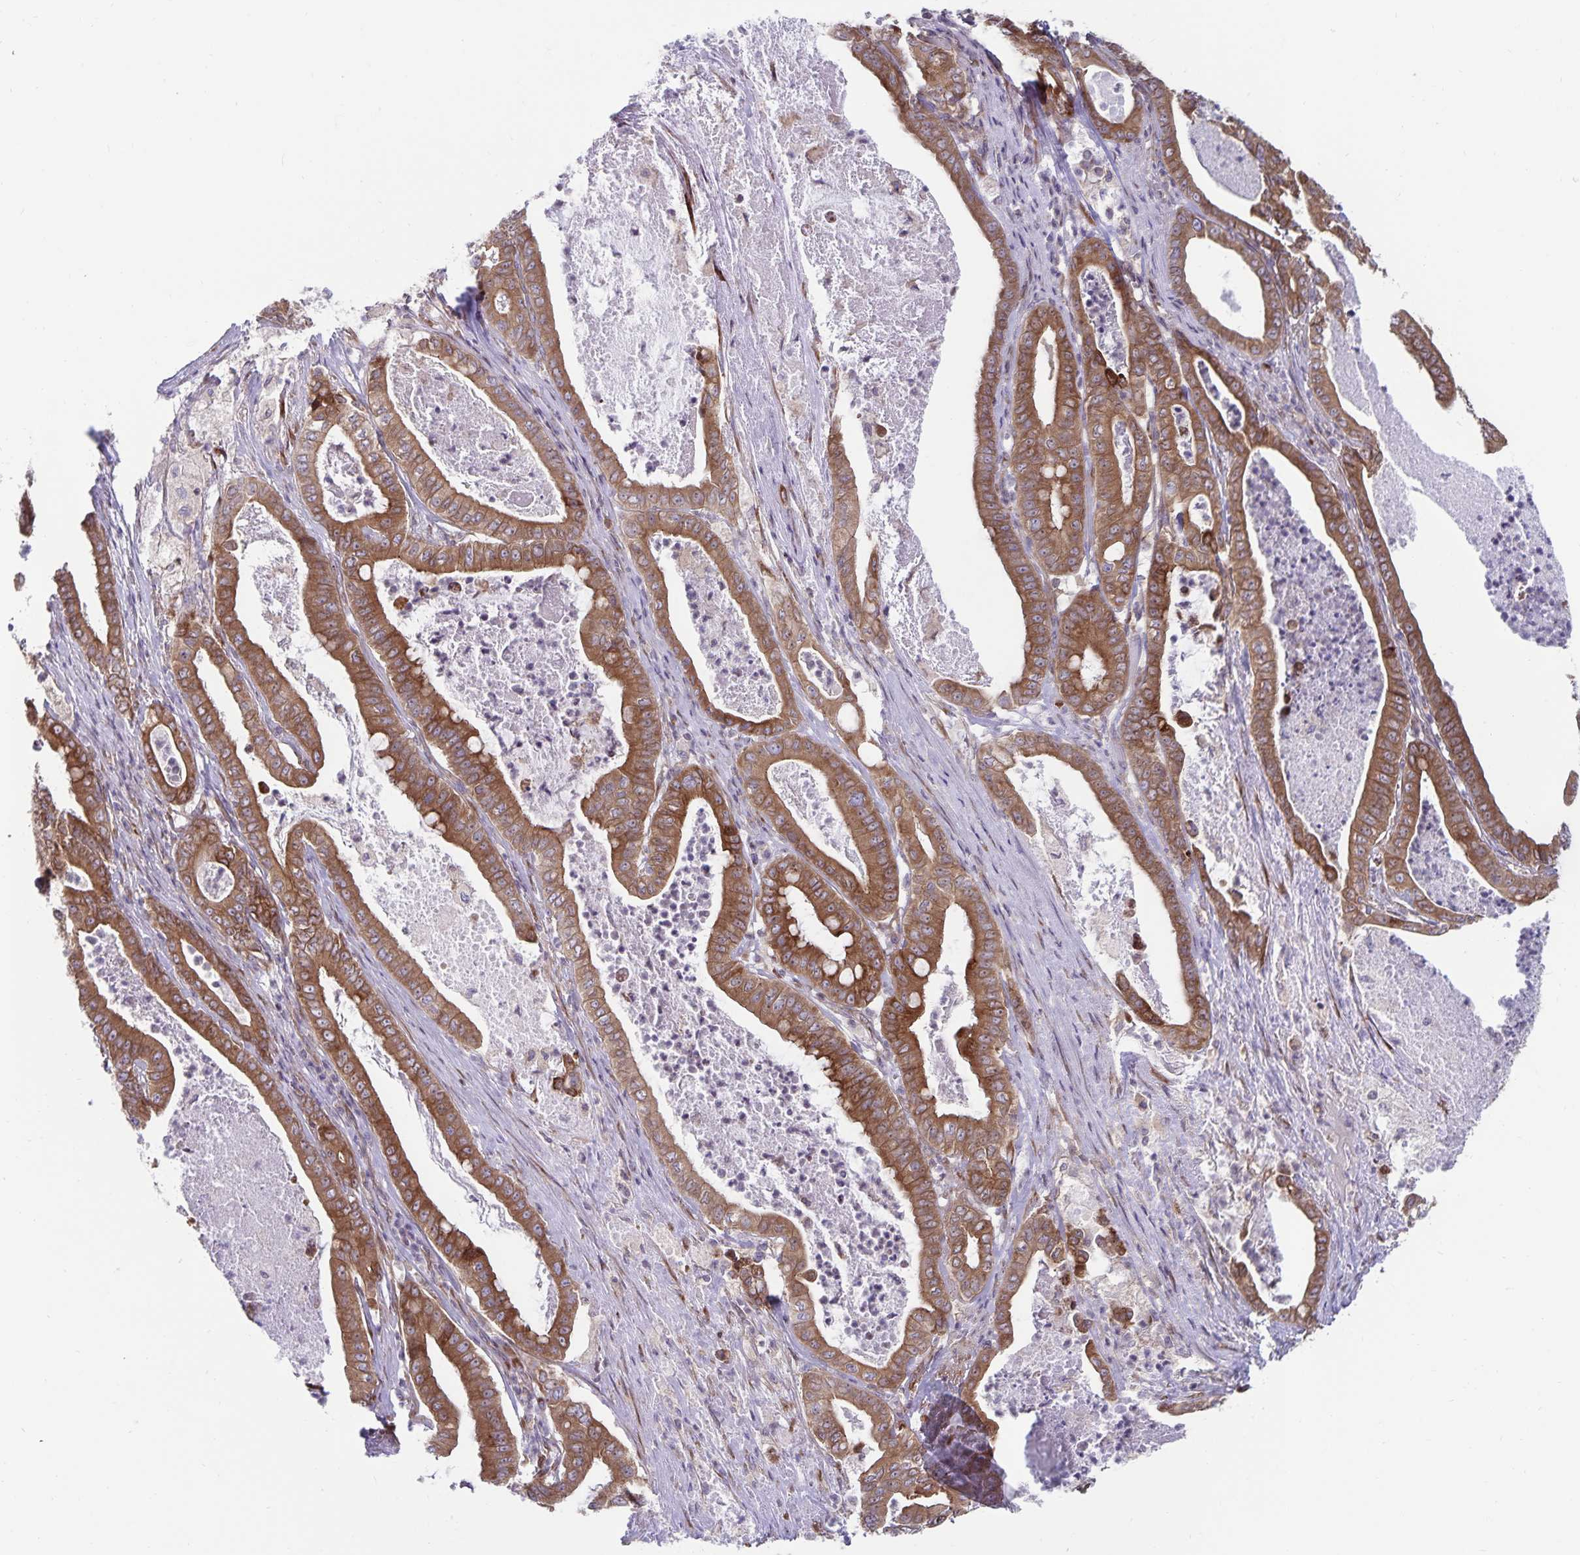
{"staining": {"intensity": "moderate", "quantity": ">75%", "location": "cytoplasmic/membranous"}, "tissue": "pancreatic cancer", "cell_type": "Tumor cells", "image_type": "cancer", "snomed": [{"axis": "morphology", "description": "Adenocarcinoma, NOS"}, {"axis": "topography", "description": "Pancreas"}], "caption": "Pancreatic cancer (adenocarcinoma) tissue shows moderate cytoplasmic/membranous positivity in about >75% of tumor cells, visualized by immunohistochemistry. The staining was performed using DAB to visualize the protein expression in brown, while the nuclei were stained in blue with hematoxylin (Magnification: 20x).", "gene": "SEC62", "patient": {"sex": "male", "age": 71}}